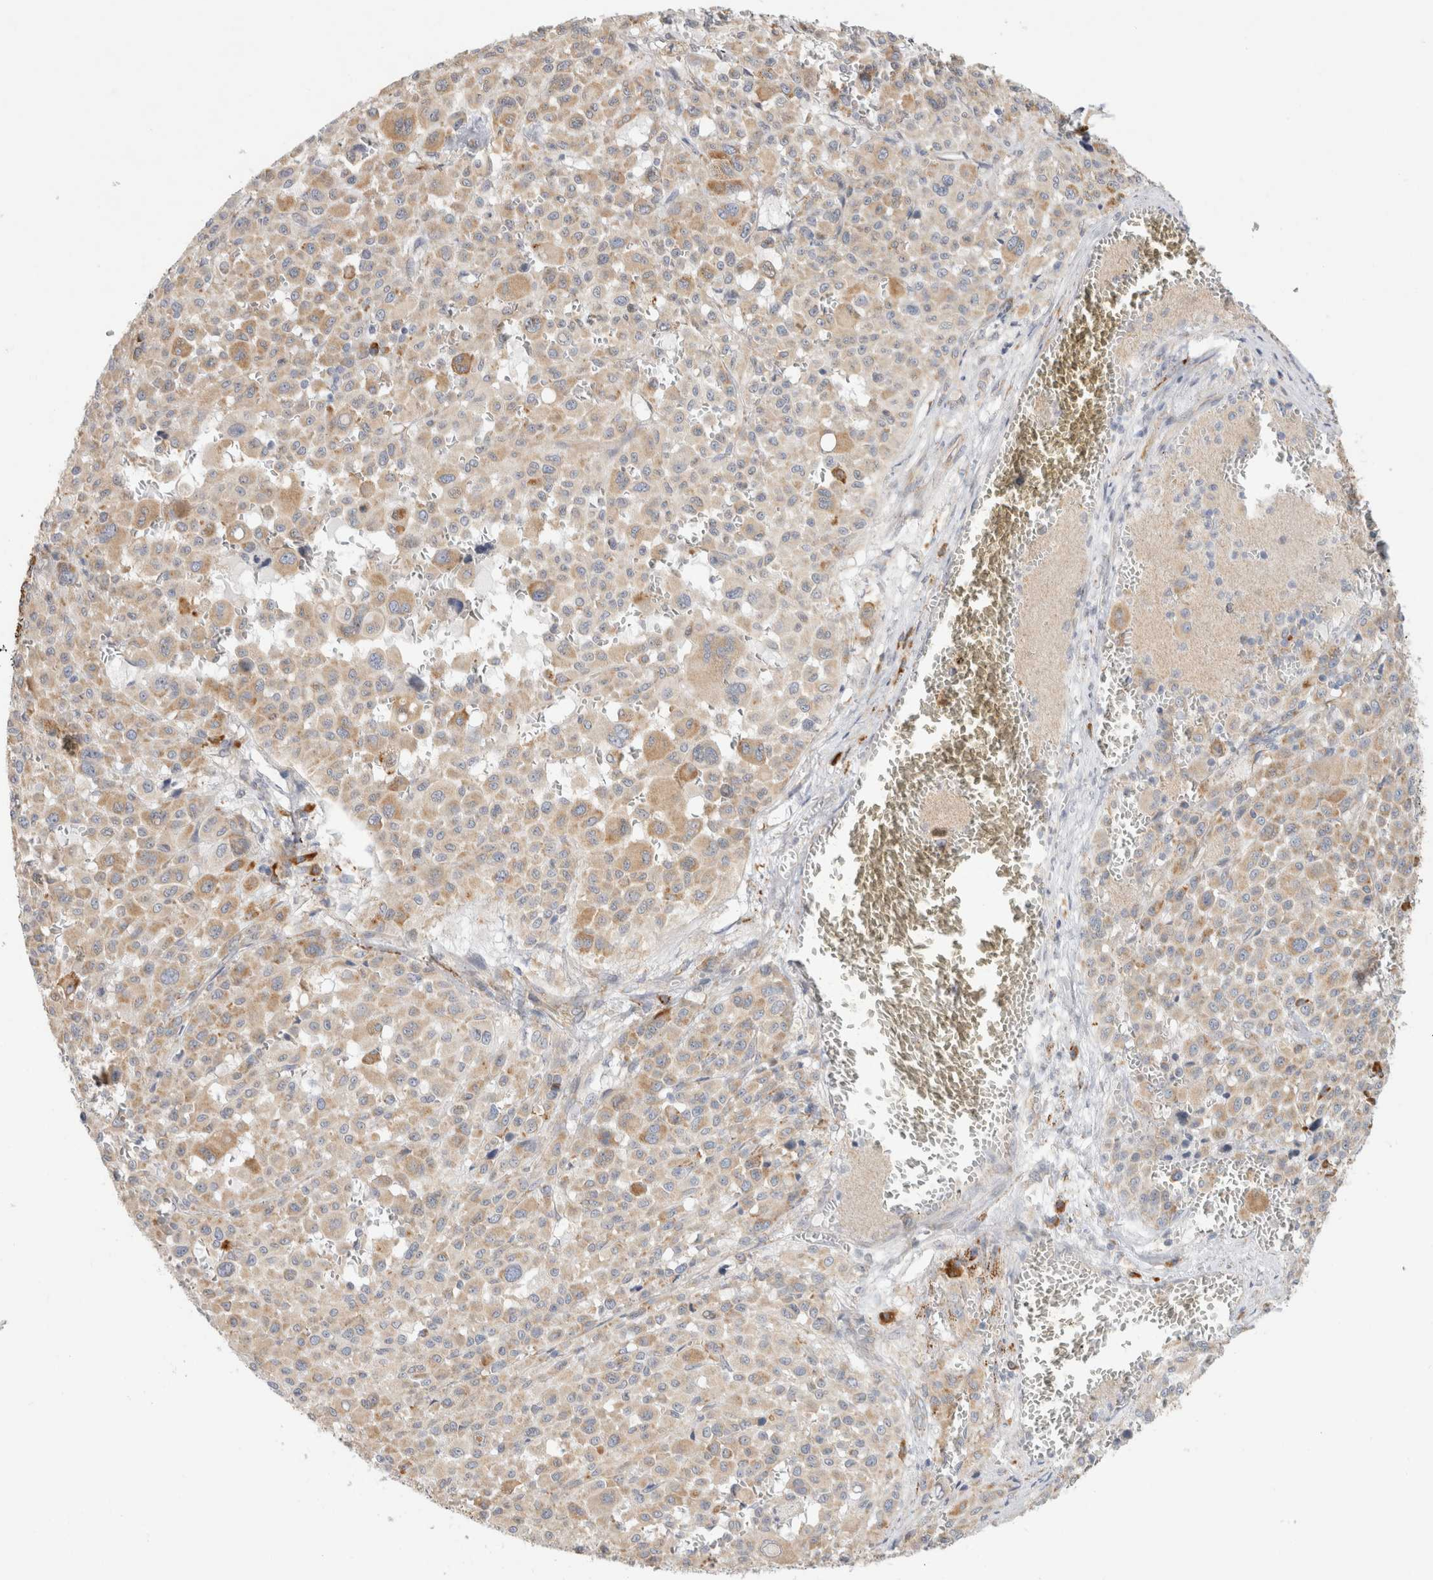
{"staining": {"intensity": "weak", "quantity": "25%-75%", "location": "cytoplasmic/membranous"}, "tissue": "melanoma", "cell_type": "Tumor cells", "image_type": "cancer", "snomed": [{"axis": "morphology", "description": "Malignant melanoma, Metastatic site"}, {"axis": "topography", "description": "Skin"}], "caption": "Immunohistochemical staining of human melanoma displays low levels of weak cytoplasmic/membranous expression in about 25%-75% of tumor cells. (Brightfield microscopy of DAB IHC at high magnification).", "gene": "RPN2", "patient": {"sex": "female", "age": 74}}